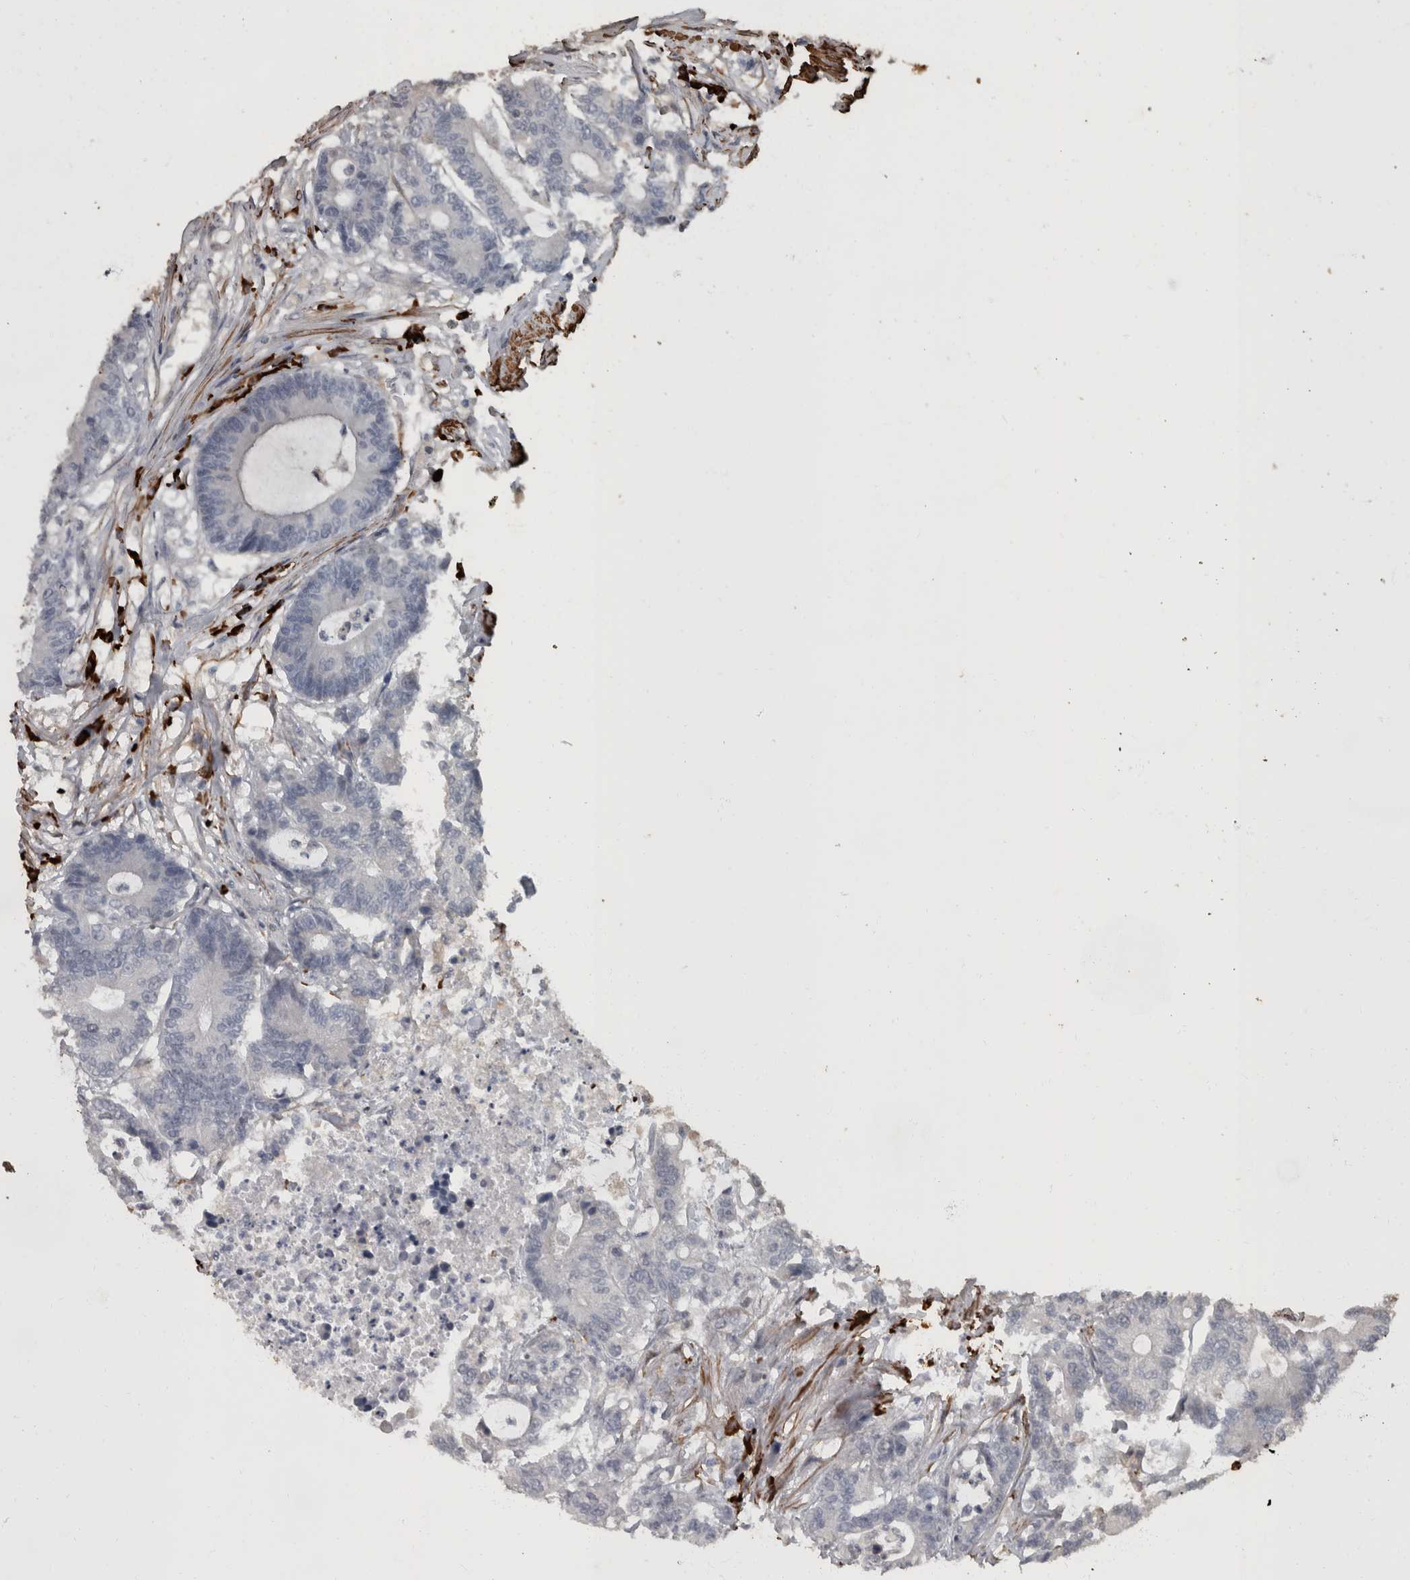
{"staining": {"intensity": "negative", "quantity": "none", "location": "none"}, "tissue": "colorectal cancer", "cell_type": "Tumor cells", "image_type": "cancer", "snomed": [{"axis": "morphology", "description": "Adenocarcinoma, NOS"}, {"axis": "topography", "description": "Colon"}], "caption": "DAB immunohistochemical staining of colorectal adenocarcinoma reveals no significant positivity in tumor cells.", "gene": "MASTL", "patient": {"sex": "female", "age": 84}}